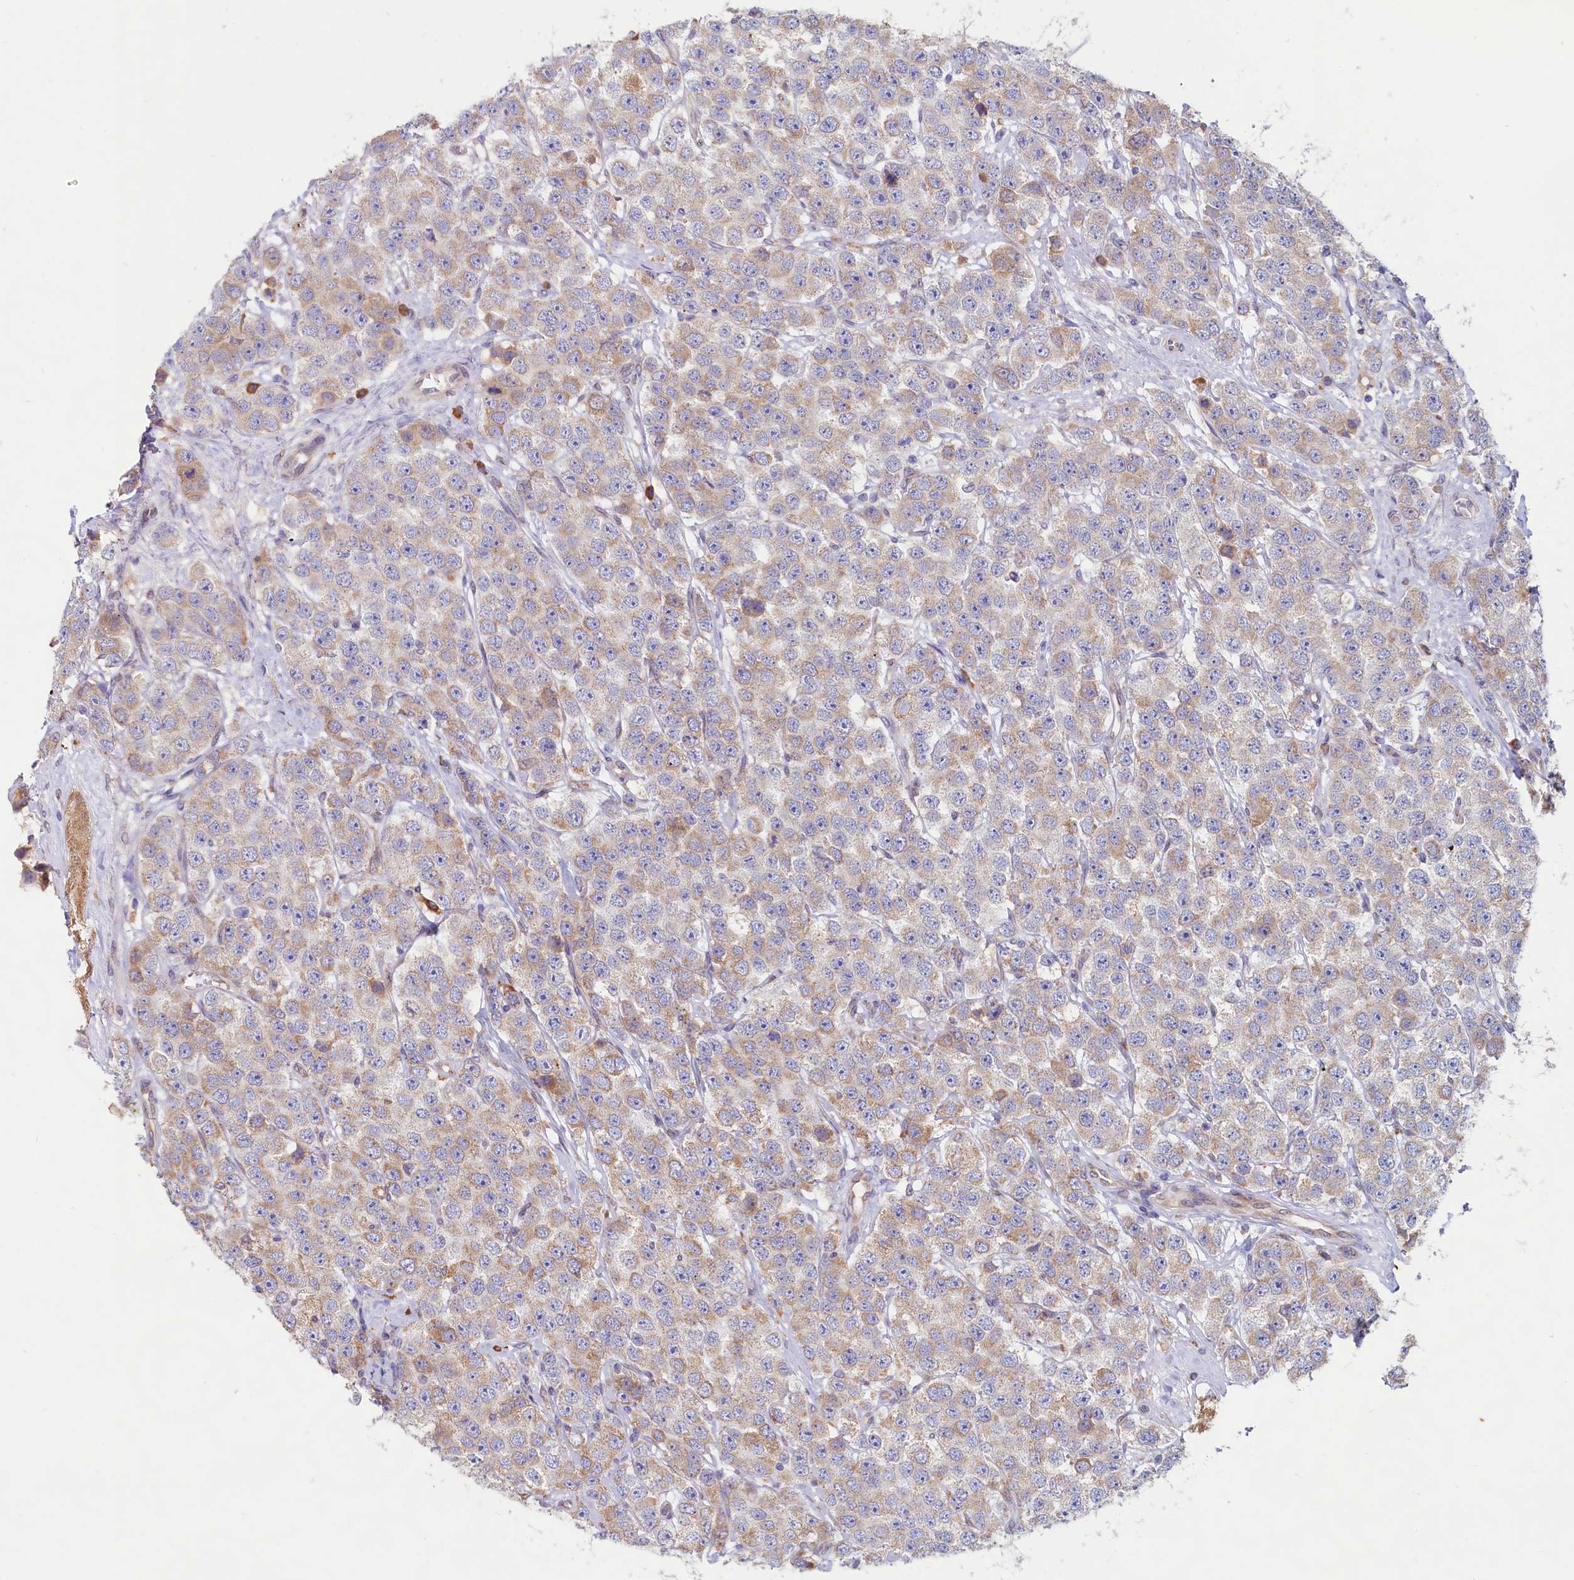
{"staining": {"intensity": "weak", "quantity": ">75%", "location": "cytoplasmic/membranous"}, "tissue": "testis cancer", "cell_type": "Tumor cells", "image_type": "cancer", "snomed": [{"axis": "morphology", "description": "Seminoma, NOS"}, {"axis": "topography", "description": "Testis"}], "caption": "Immunohistochemical staining of testis seminoma shows low levels of weak cytoplasmic/membranous positivity in about >75% of tumor cells.", "gene": "TBC1D19", "patient": {"sex": "male", "age": 28}}